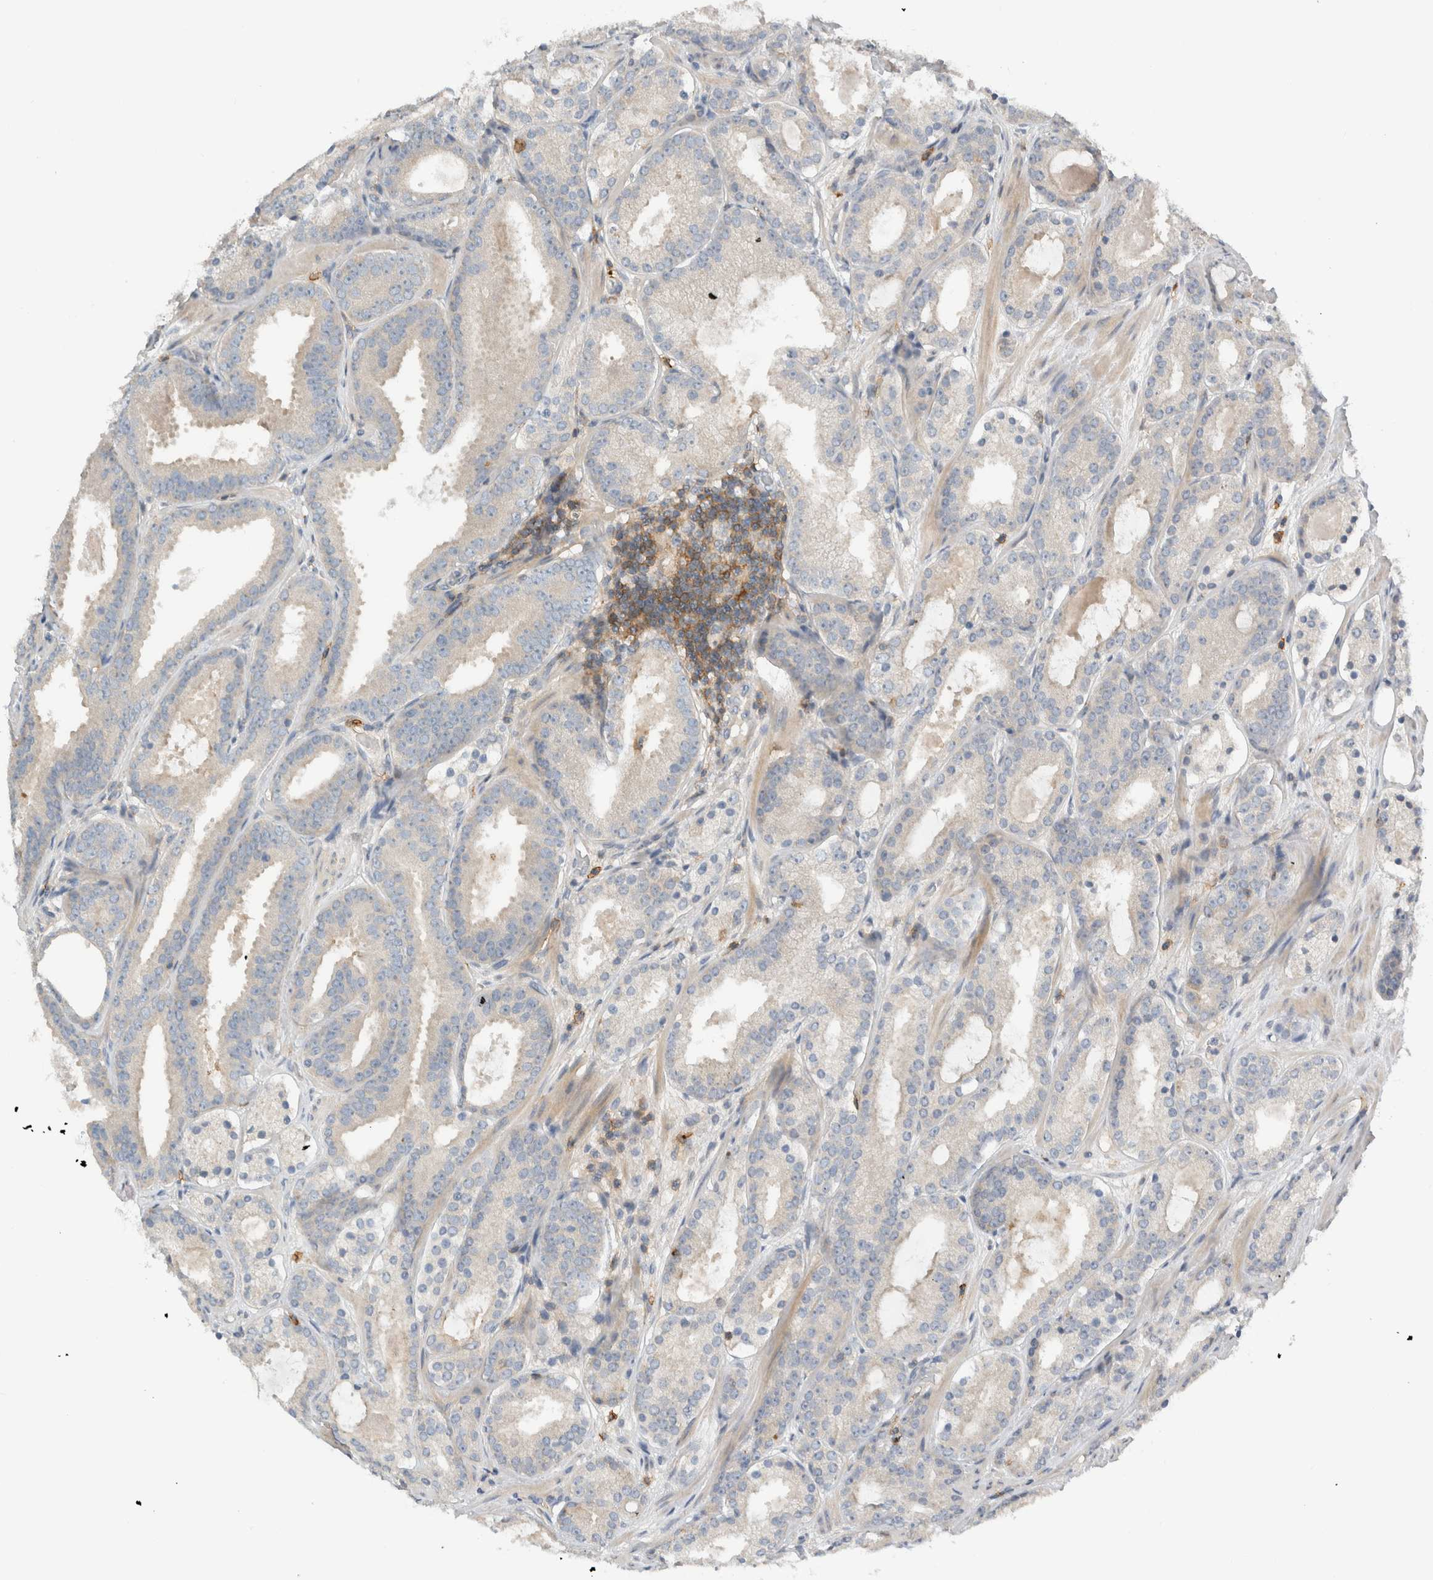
{"staining": {"intensity": "negative", "quantity": "none", "location": "none"}, "tissue": "prostate cancer", "cell_type": "Tumor cells", "image_type": "cancer", "snomed": [{"axis": "morphology", "description": "Adenocarcinoma, Low grade"}, {"axis": "topography", "description": "Prostate"}], "caption": "Micrograph shows no significant protein positivity in tumor cells of prostate low-grade adenocarcinoma.", "gene": "ERCC6L2", "patient": {"sex": "male", "age": 69}}